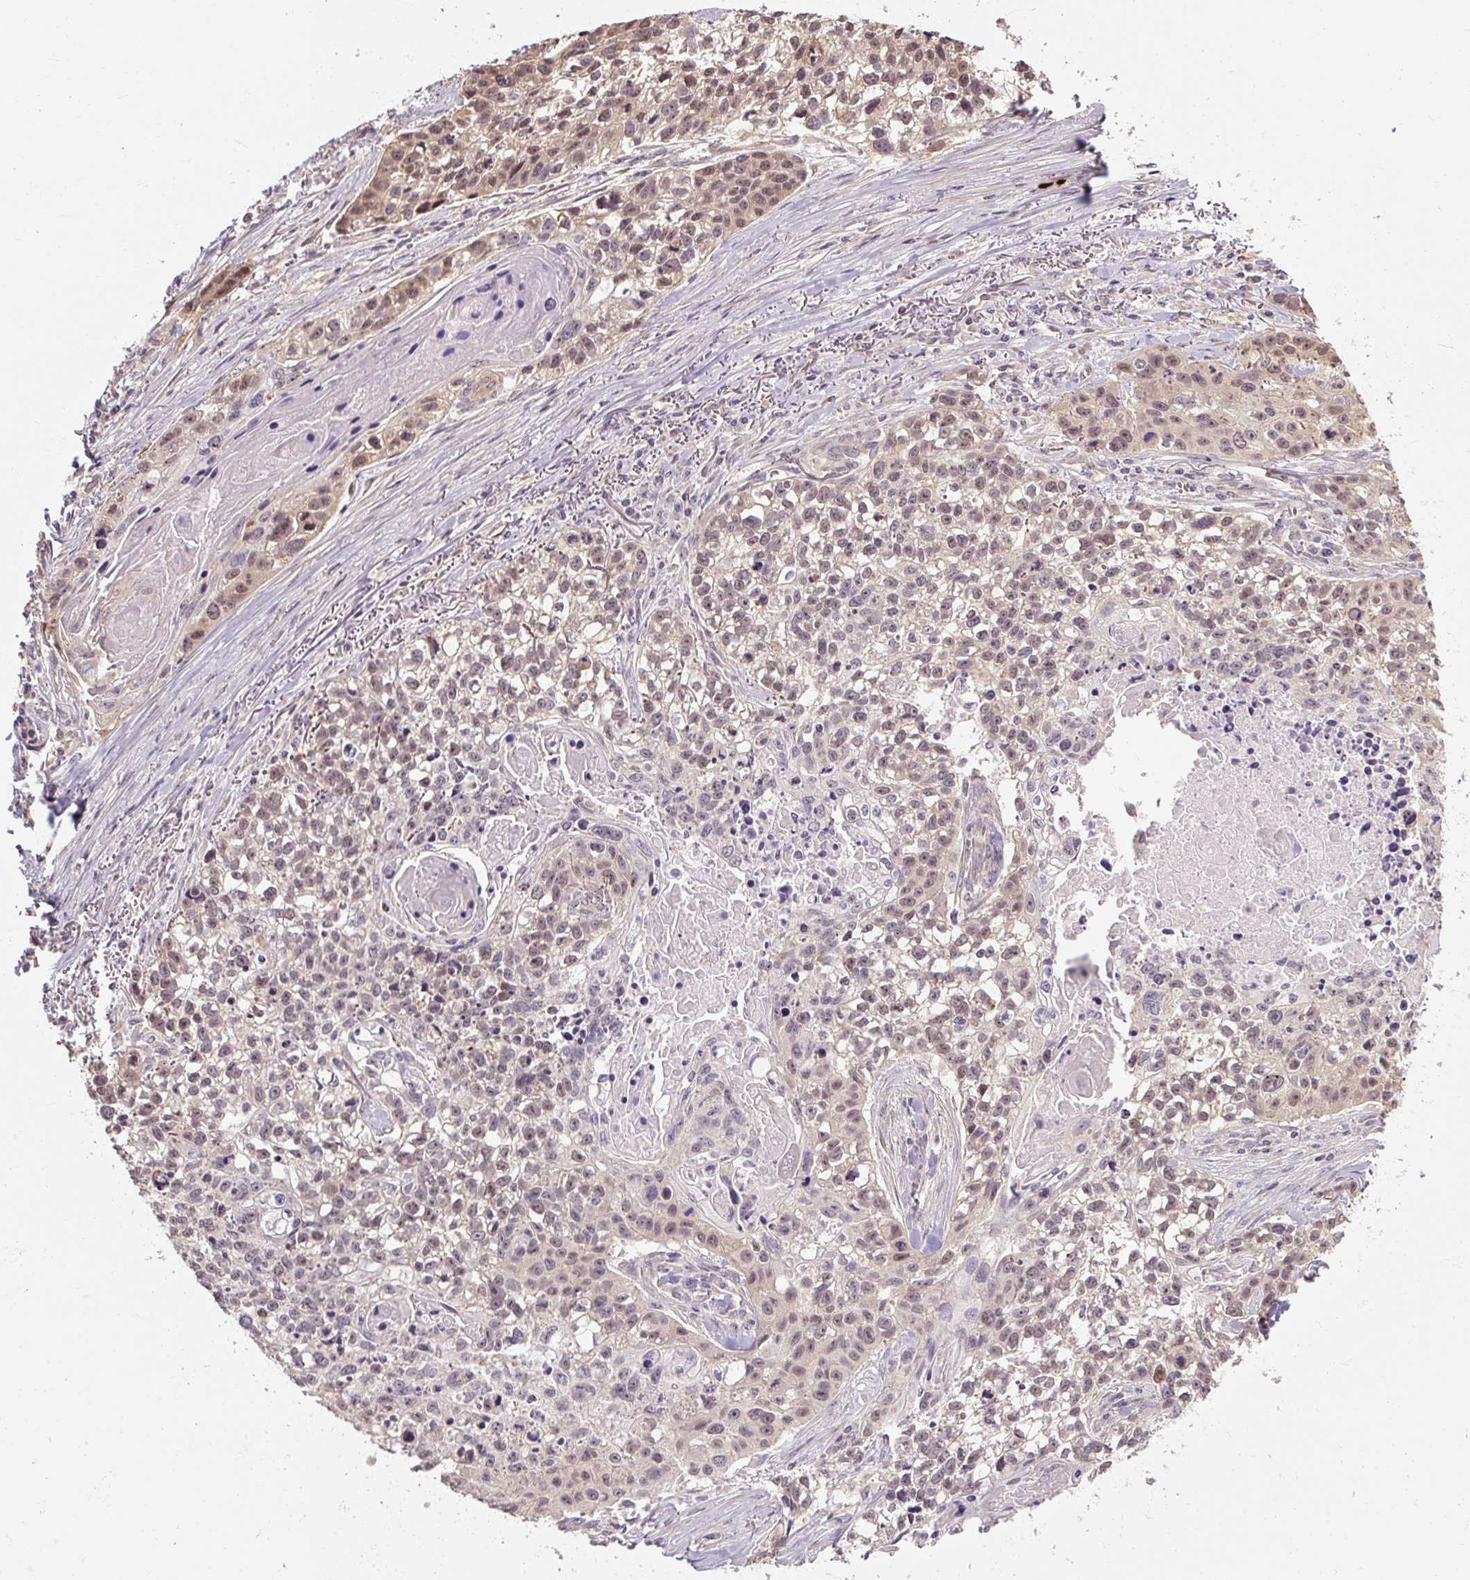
{"staining": {"intensity": "moderate", "quantity": "25%-75%", "location": "nuclear"}, "tissue": "lung cancer", "cell_type": "Tumor cells", "image_type": "cancer", "snomed": [{"axis": "morphology", "description": "Squamous cell carcinoma, NOS"}, {"axis": "topography", "description": "Lung"}], "caption": "This is a photomicrograph of immunohistochemistry staining of lung squamous cell carcinoma, which shows moderate expression in the nuclear of tumor cells.", "gene": "RB1CC1", "patient": {"sex": "male", "age": 74}}